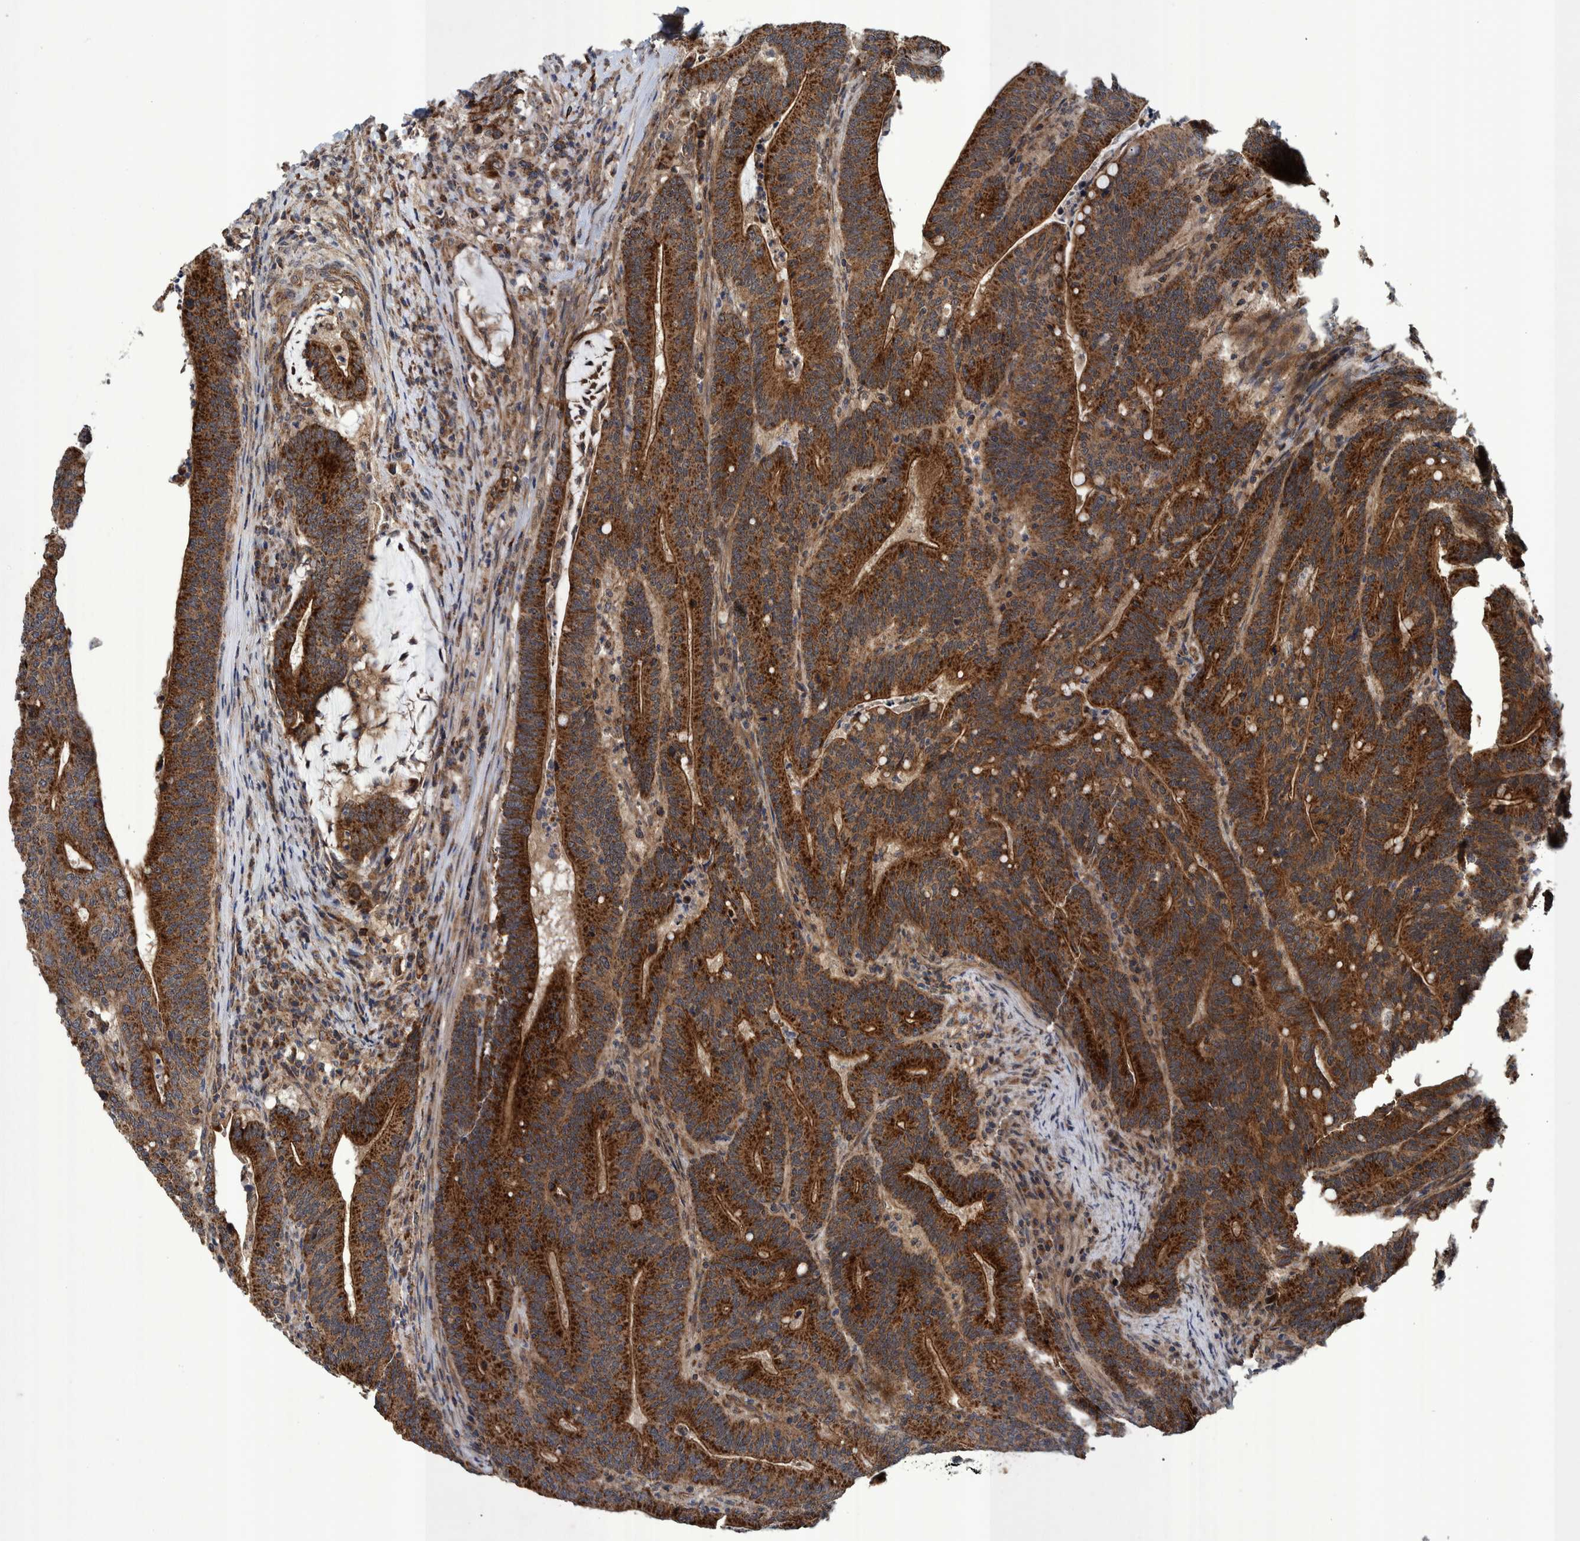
{"staining": {"intensity": "strong", "quantity": ">75%", "location": "cytoplasmic/membranous"}, "tissue": "colorectal cancer", "cell_type": "Tumor cells", "image_type": "cancer", "snomed": [{"axis": "morphology", "description": "Adenocarcinoma, NOS"}, {"axis": "topography", "description": "Colon"}], "caption": "A high amount of strong cytoplasmic/membranous staining is present in about >75% of tumor cells in colorectal cancer tissue. (DAB (3,3'-diaminobenzidine) = brown stain, brightfield microscopy at high magnification).", "gene": "MRPS7", "patient": {"sex": "female", "age": 66}}